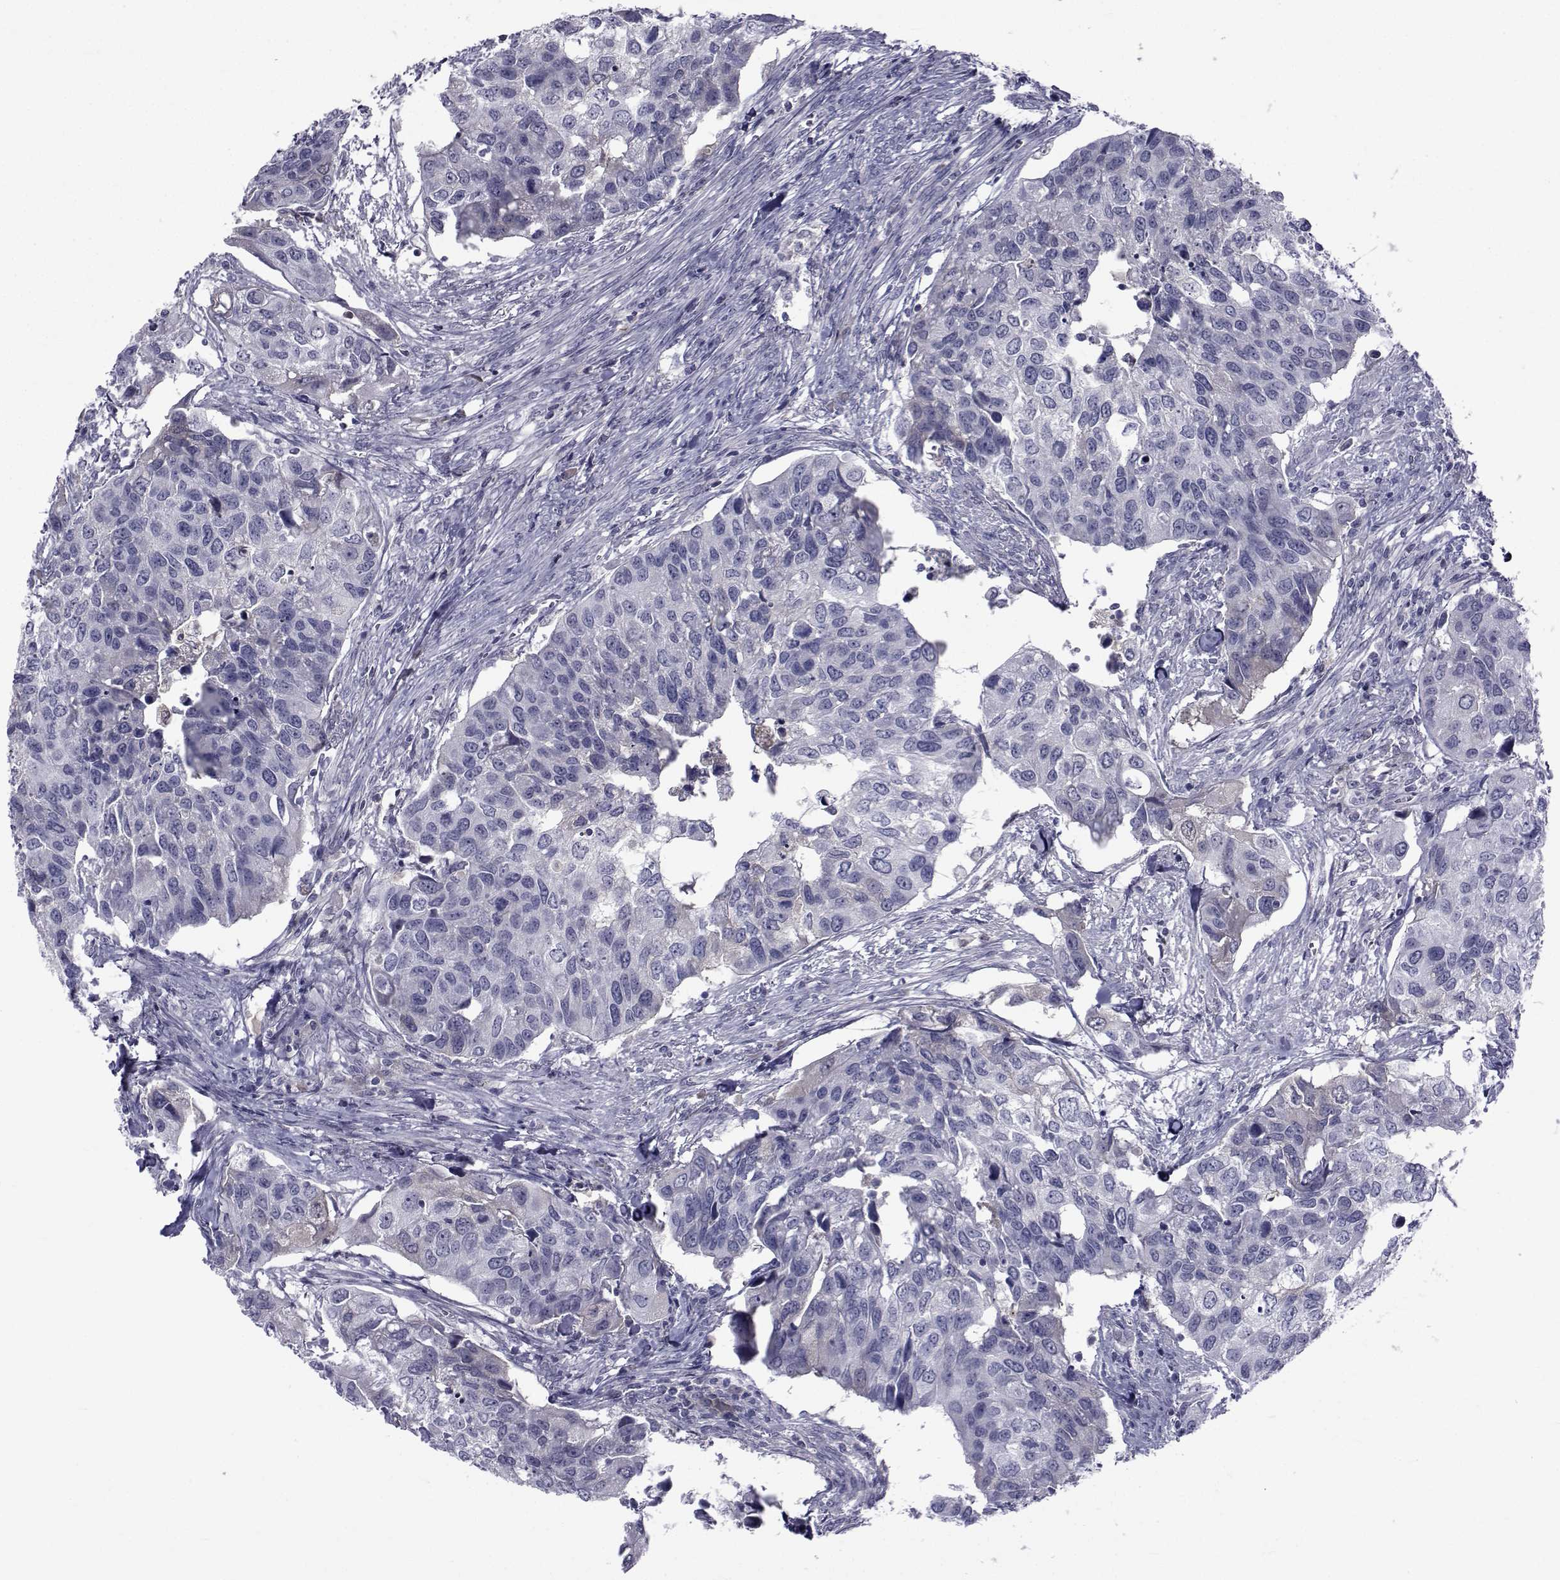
{"staining": {"intensity": "negative", "quantity": "none", "location": "none"}, "tissue": "urothelial cancer", "cell_type": "Tumor cells", "image_type": "cancer", "snomed": [{"axis": "morphology", "description": "Urothelial carcinoma, High grade"}, {"axis": "topography", "description": "Urinary bladder"}], "caption": "Histopathology image shows no protein expression in tumor cells of urothelial cancer tissue.", "gene": "PAX2", "patient": {"sex": "male", "age": 60}}